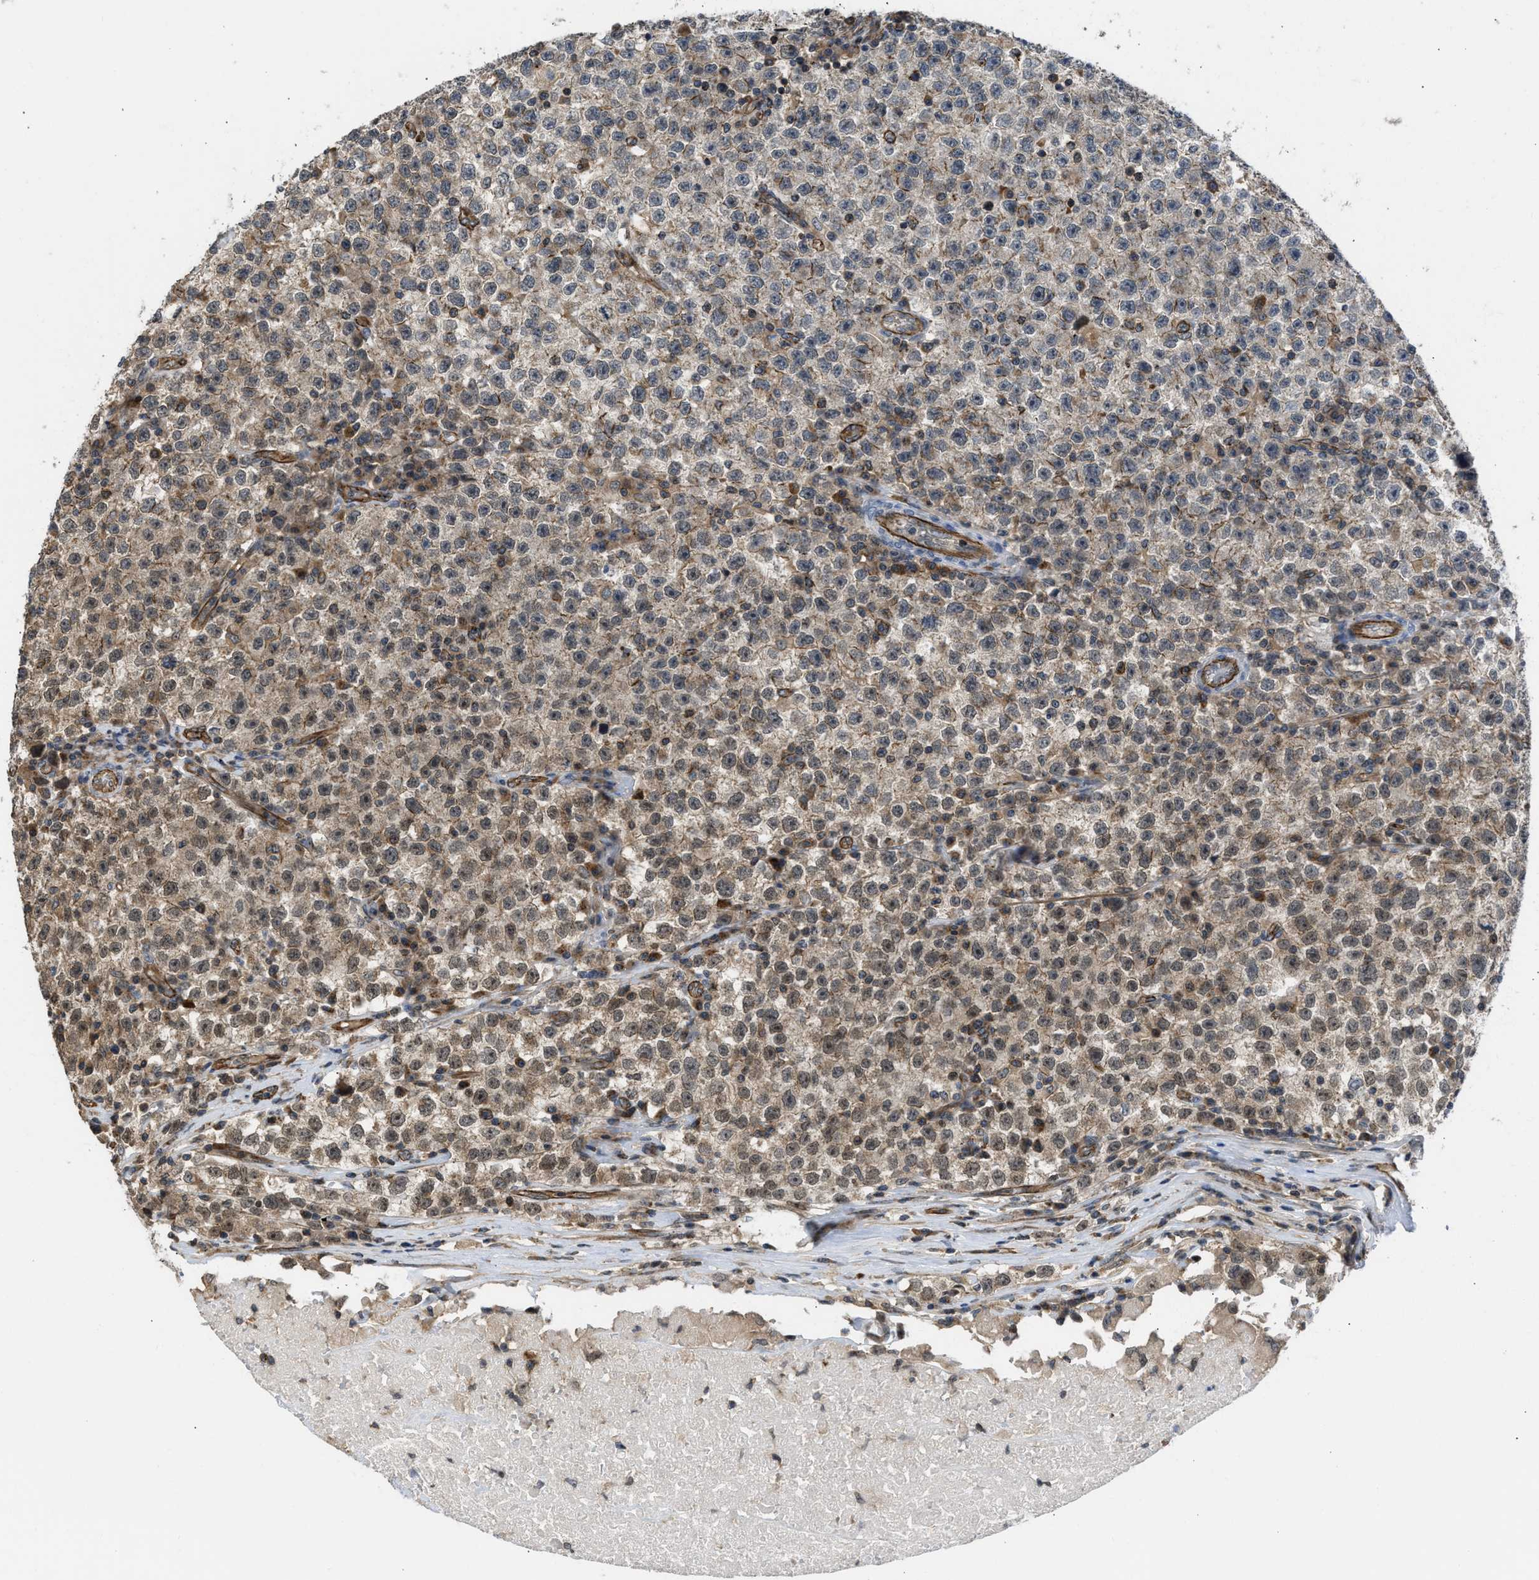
{"staining": {"intensity": "moderate", "quantity": "<25%", "location": "cytoplasmic/membranous"}, "tissue": "testis cancer", "cell_type": "Tumor cells", "image_type": "cancer", "snomed": [{"axis": "morphology", "description": "Seminoma, NOS"}, {"axis": "topography", "description": "Testis"}], "caption": "The micrograph exhibits a brown stain indicating the presence of a protein in the cytoplasmic/membranous of tumor cells in testis cancer (seminoma).", "gene": "GPATCH2L", "patient": {"sex": "male", "age": 22}}